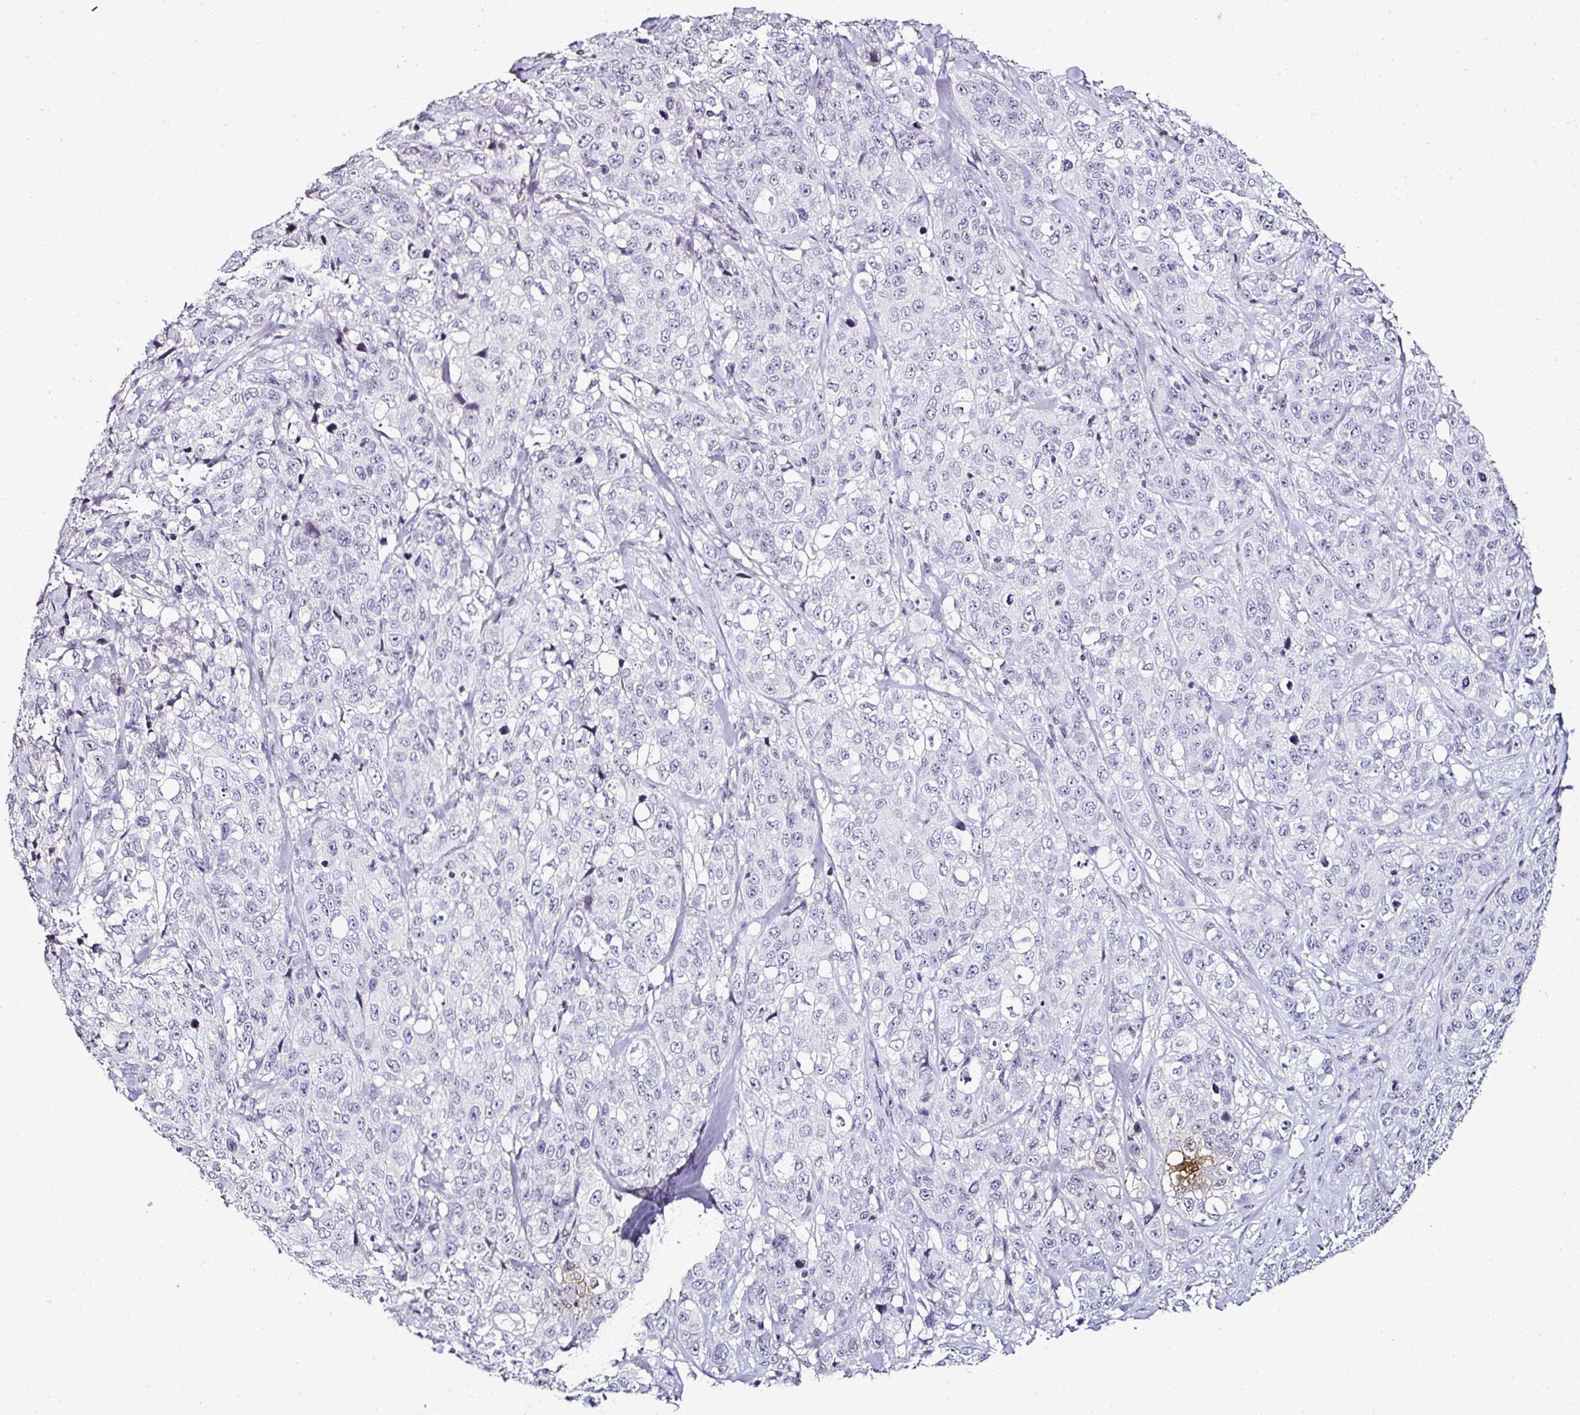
{"staining": {"intensity": "negative", "quantity": "none", "location": "none"}, "tissue": "stomach cancer", "cell_type": "Tumor cells", "image_type": "cancer", "snomed": [{"axis": "morphology", "description": "Adenocarcinoma, NOS"}, {"axis": "topography", "description": "Stomach"}], "caption": "Immunohistochemistry photomicrograph of neoplastic tissue: human adenocarcinoma (stomach) stained with DAB shows no significant protein positivity in tumor cells. Nuclei are stained in blue.", "gene": "SERPINB3", "patient": {"sex": "male", "age": 48}}